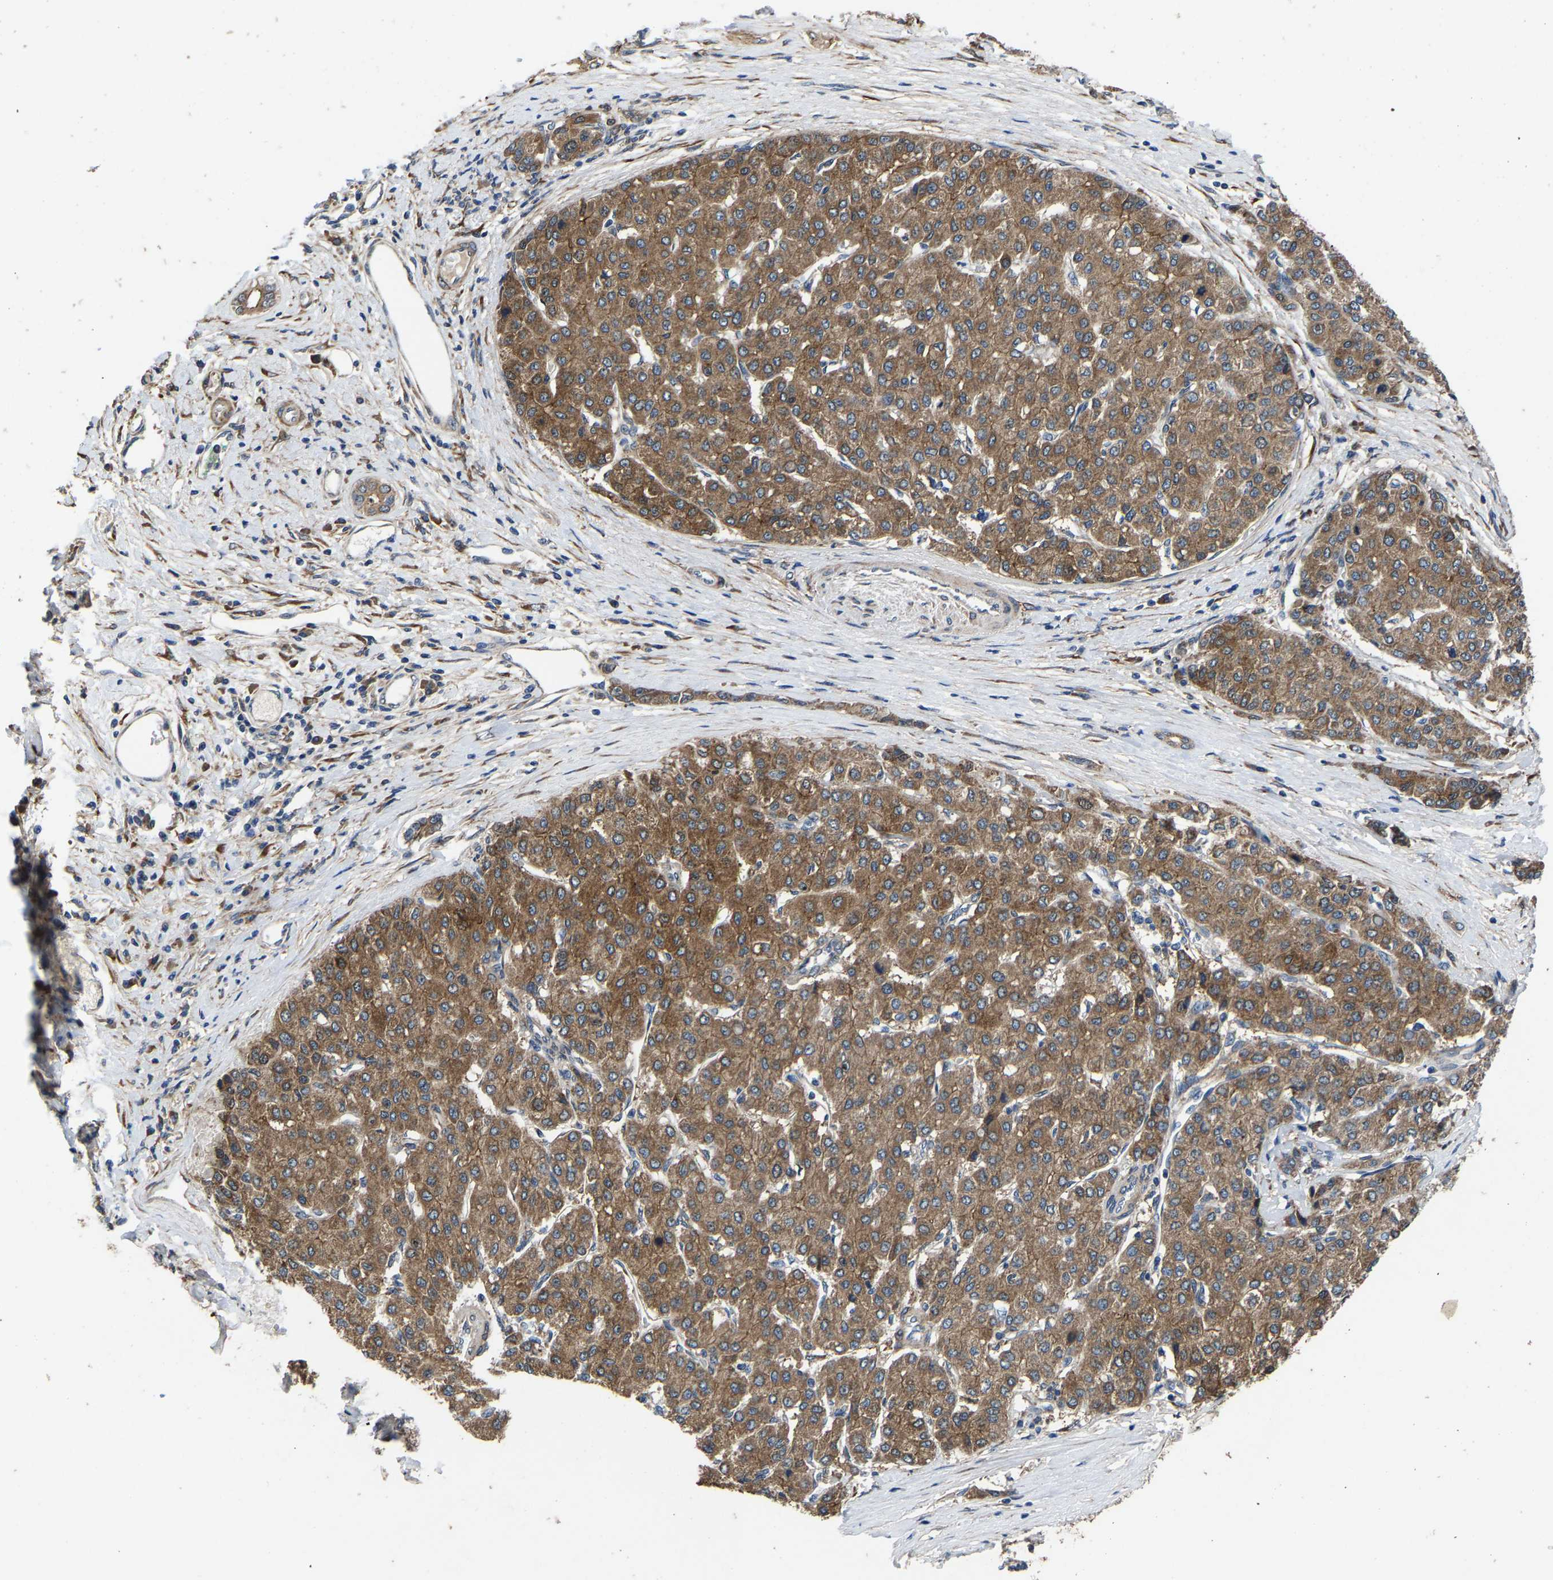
{"staining": {"intensity": "moderate", "quantity": ">75%", "location": "cytoplasmic/membranous"}, "tissue": "liver cancer", "cell_type": "Tumor cells", "image_type": "cancer", "snomed": [{"axis": "morphology", "description": "Carcinoma, Hepatocellular, NOS"}, {"axis": "topography", "description": "Liver"}], "caption": "An immunohistochemistry photomicrograph of neoplastic tissue is shown. Protein staining in brown labels moderate cytoplasmic/membranous positivity in liver hepatocellular carcinoma within tumor cells.", "gene": "PDP1", "patient": {"sex": "male", "age": 65}}